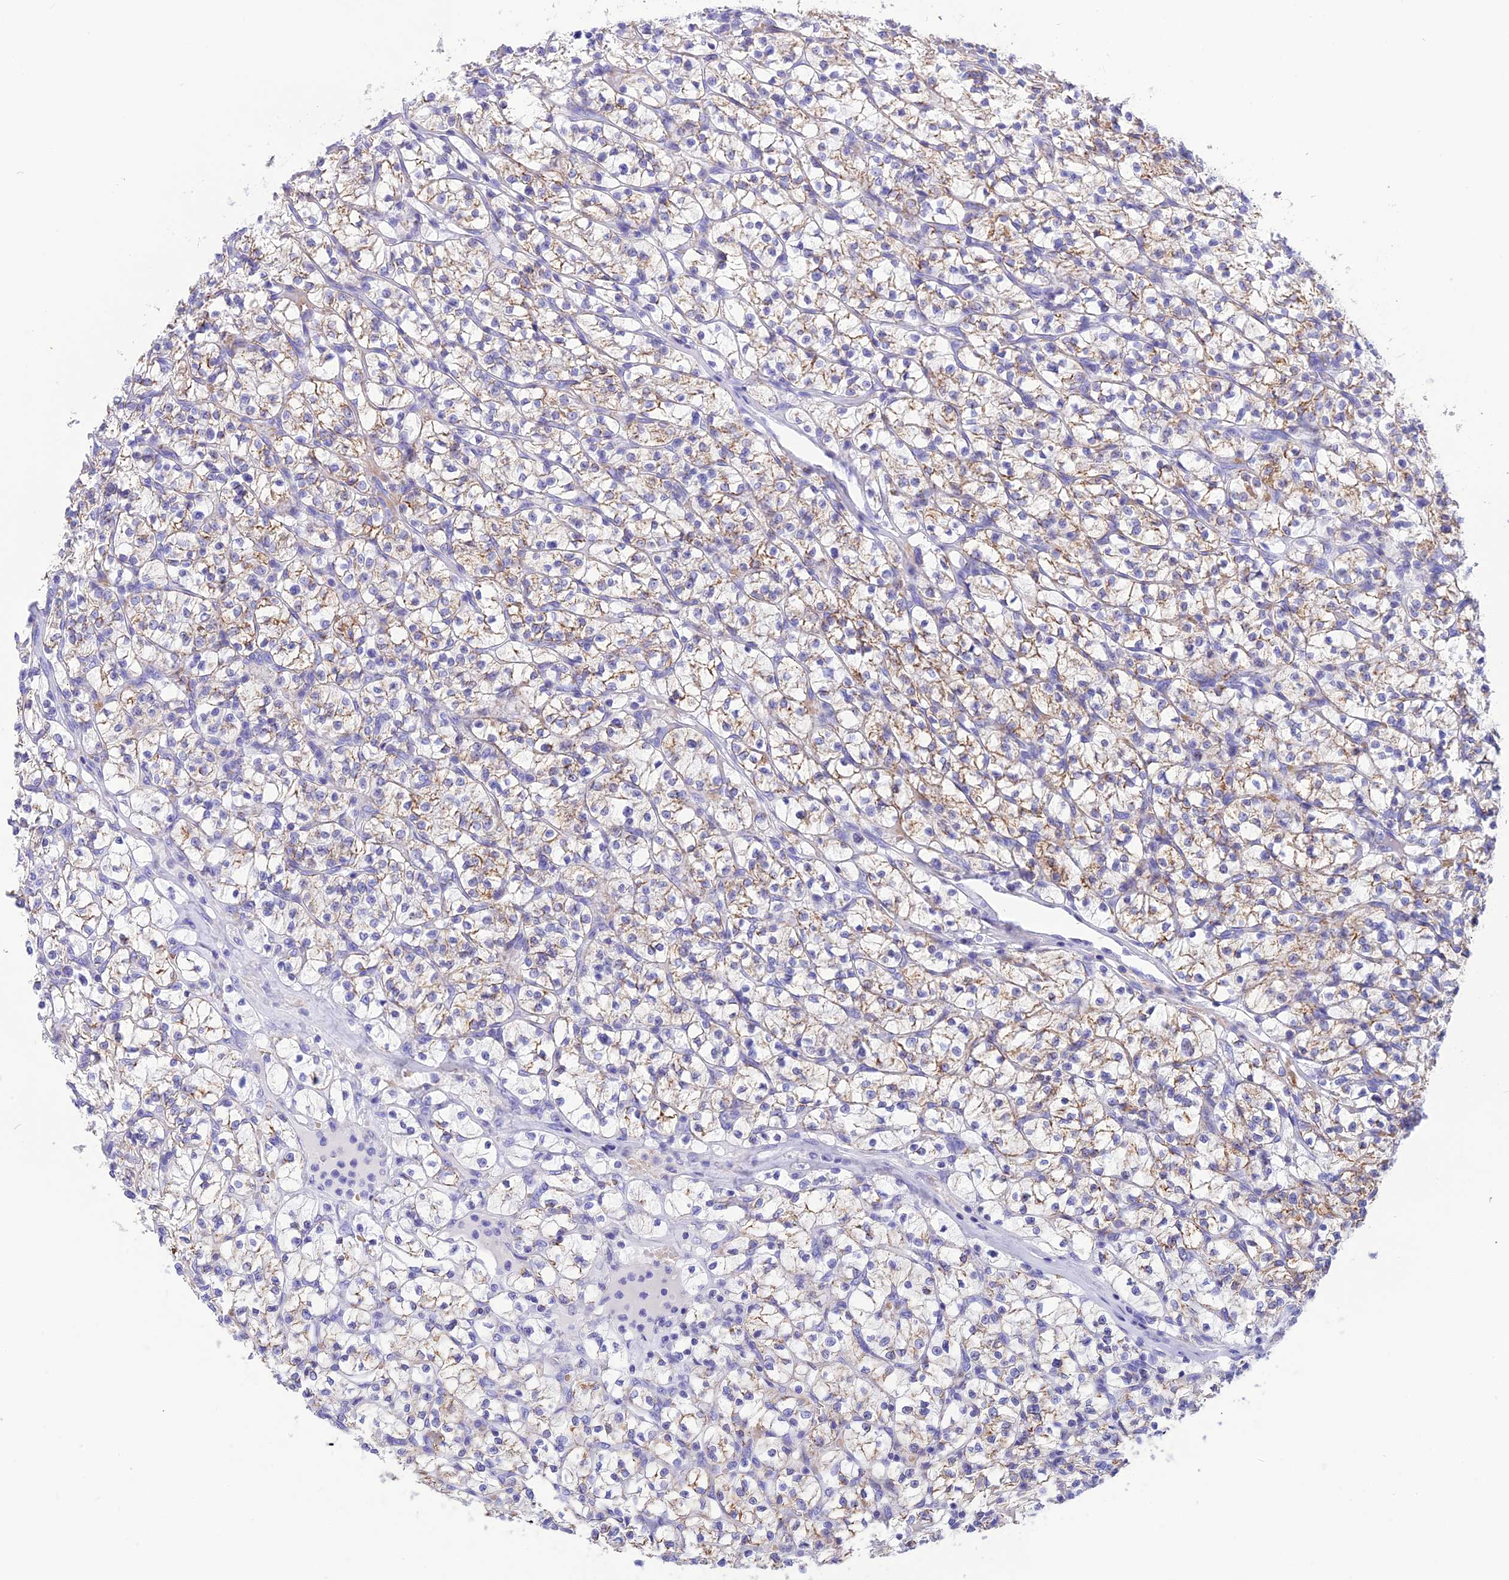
{"staining": {"intensity": "weak", "quantity": "<25%", "location": "cytoplasmic/membranous"}, "tissue": "renal cancer", "cell_type": "Tumor cells", "image_type": "cancer", "snomed": [{"axis": "morphology", "description": "Adenocarcinoma, NOS"}, {"axis": "topography", "description": "Kidney"}], "caption": "Renal adenocarcinoma was stained to show a protein in brown. There is no significant staining in tumor cells.", "gene": "GLYATL1", "patient": {"sex": "female", "age": 64}}